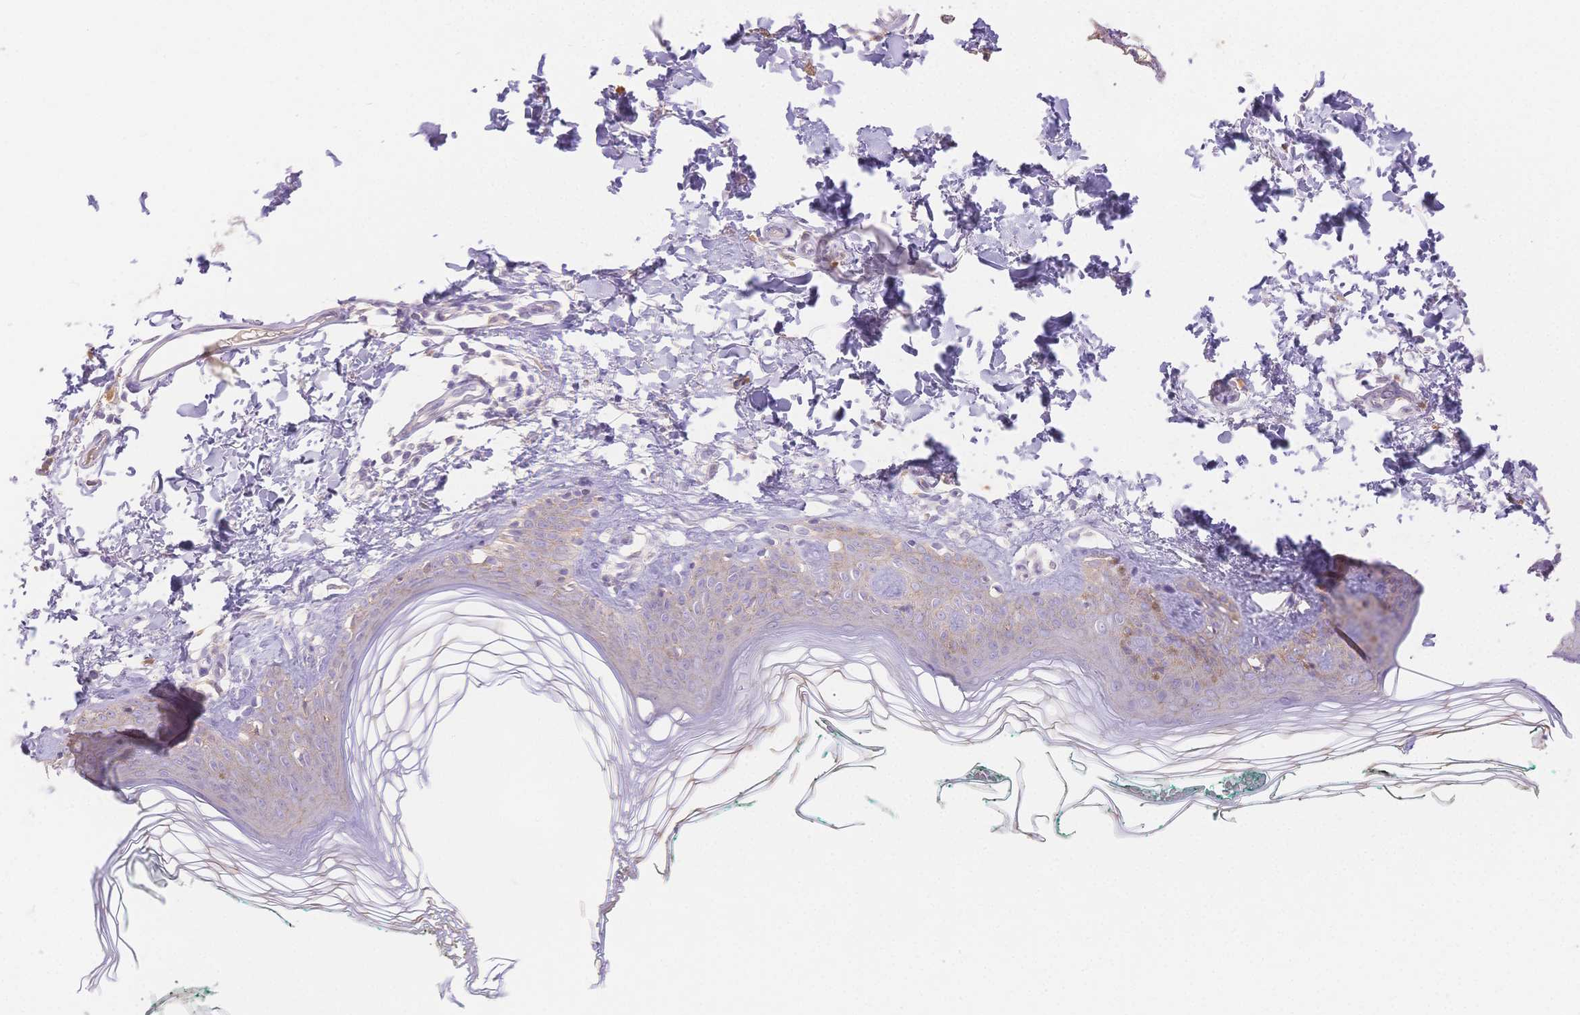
{"staining": {"intensity": "negative", "quantity": "none", "location": "none"}, "tissue": "skin", "cell_type": "Fibroblasts", "image_type": "normal", "snomed": [{"axis": "morphology", "description": "Normal tissue, NOS"}, {"axis": "topography", "description": "Skin"}, {"axis": "topography", "description": "Peripheral nerve tissue"}], "caption": "An immunohistochemistry (IHC) micrograph of normal skin is shown. There is no staining in fibroblasts of skin. The staining was performed using DAB (3,3'-diaminobenzidine) to visualize the protein expression in brown, while the nuclei were stained in blue with hematoxylin (Magnification: 20x).", "gene": "WDR54", "patient": {"sex": "female", "age": 45}}